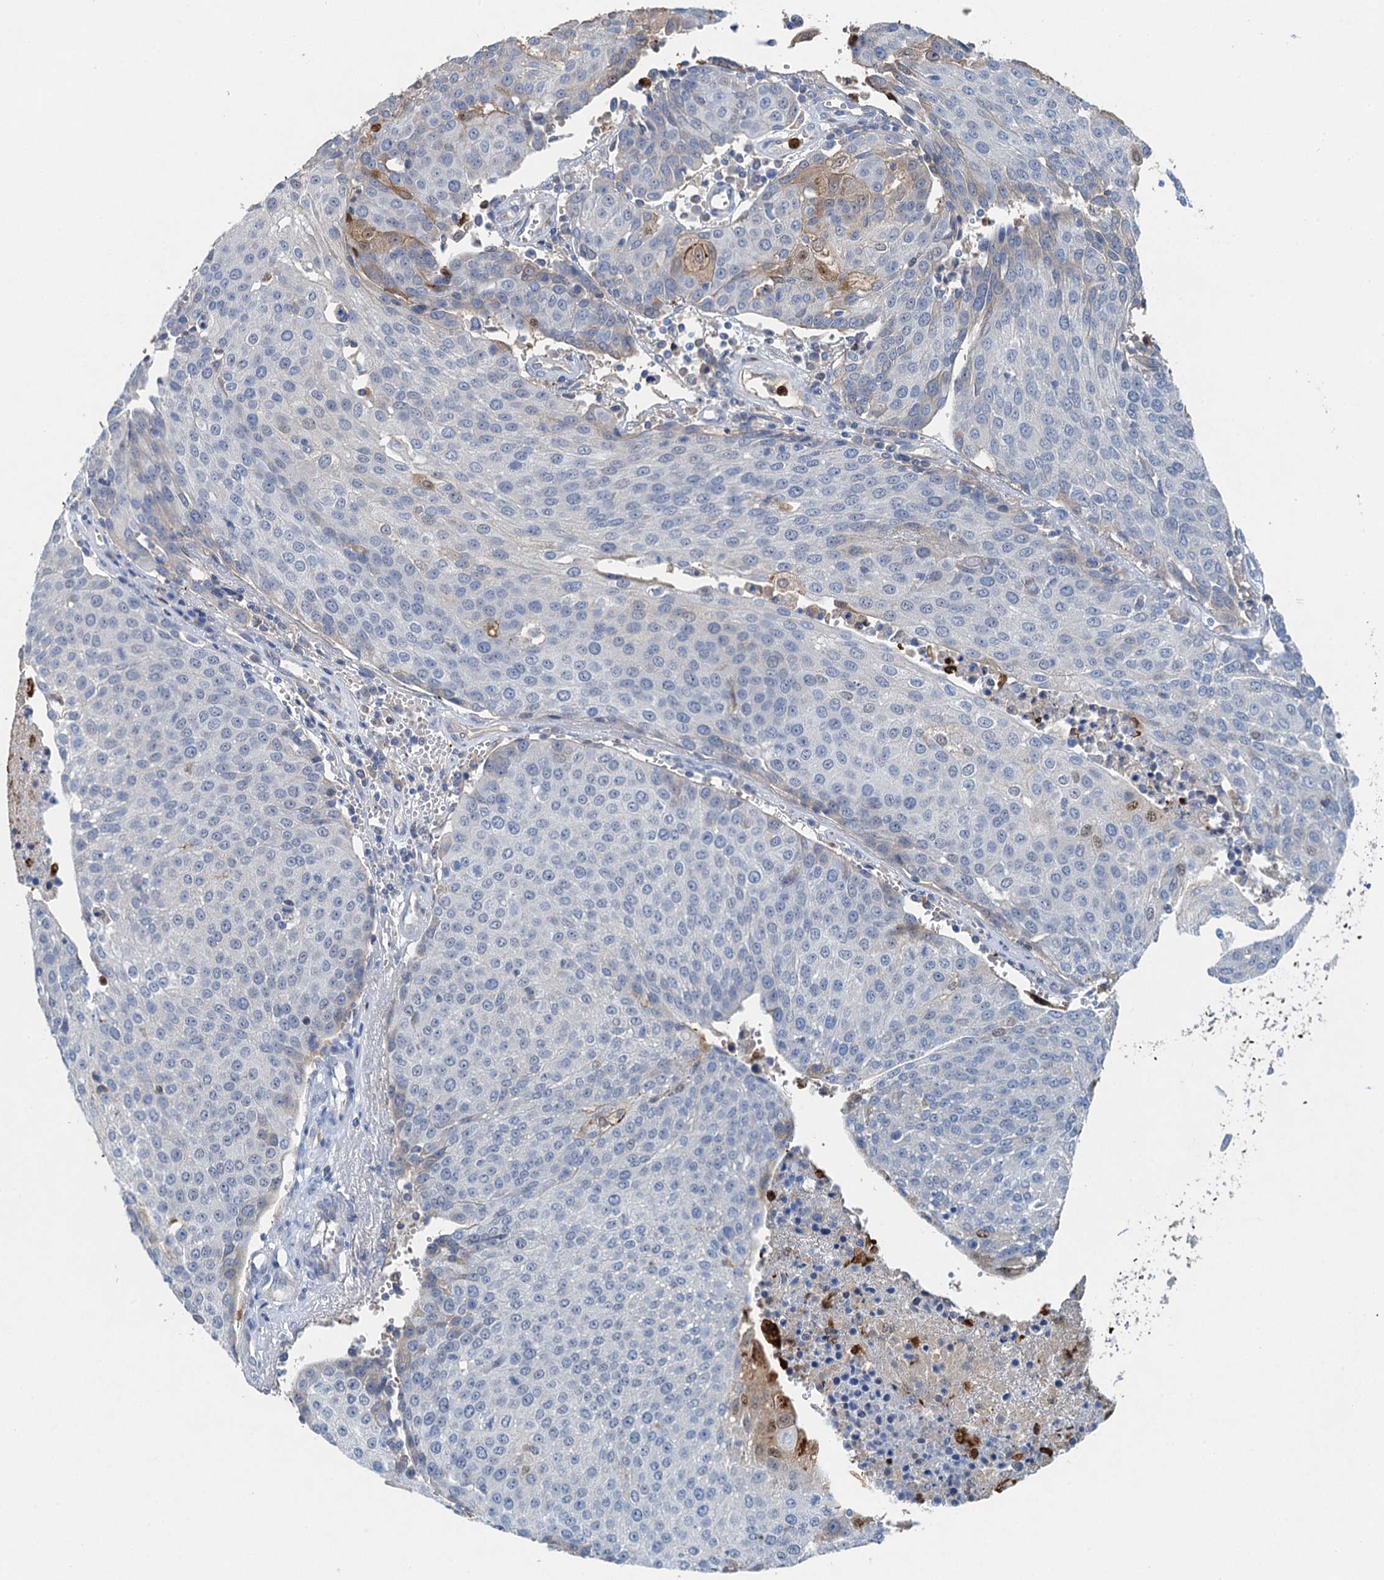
{"staining": {"intensity": "weak", "quantity": "<25%", "location": "cytoplasmic/membranous"}, "tissue": "urothelial cancer", "cell_type": "Tumor cells", "image_type": "cancer", "snomed": [{"axis": "morphology", "description": "Urothelial carcinoma, High grade"}, {"axis": "topography", "description": "Urinary bladder"}], "caption": "A high-resolution histopathology image shows immunohistochemistry (IHC) staining of high-grade urothelial carcinoma, which shows no significant positivity in tumor cells.", "gene": "OTOA", "patient": {"sex": "female", "age": 85}}